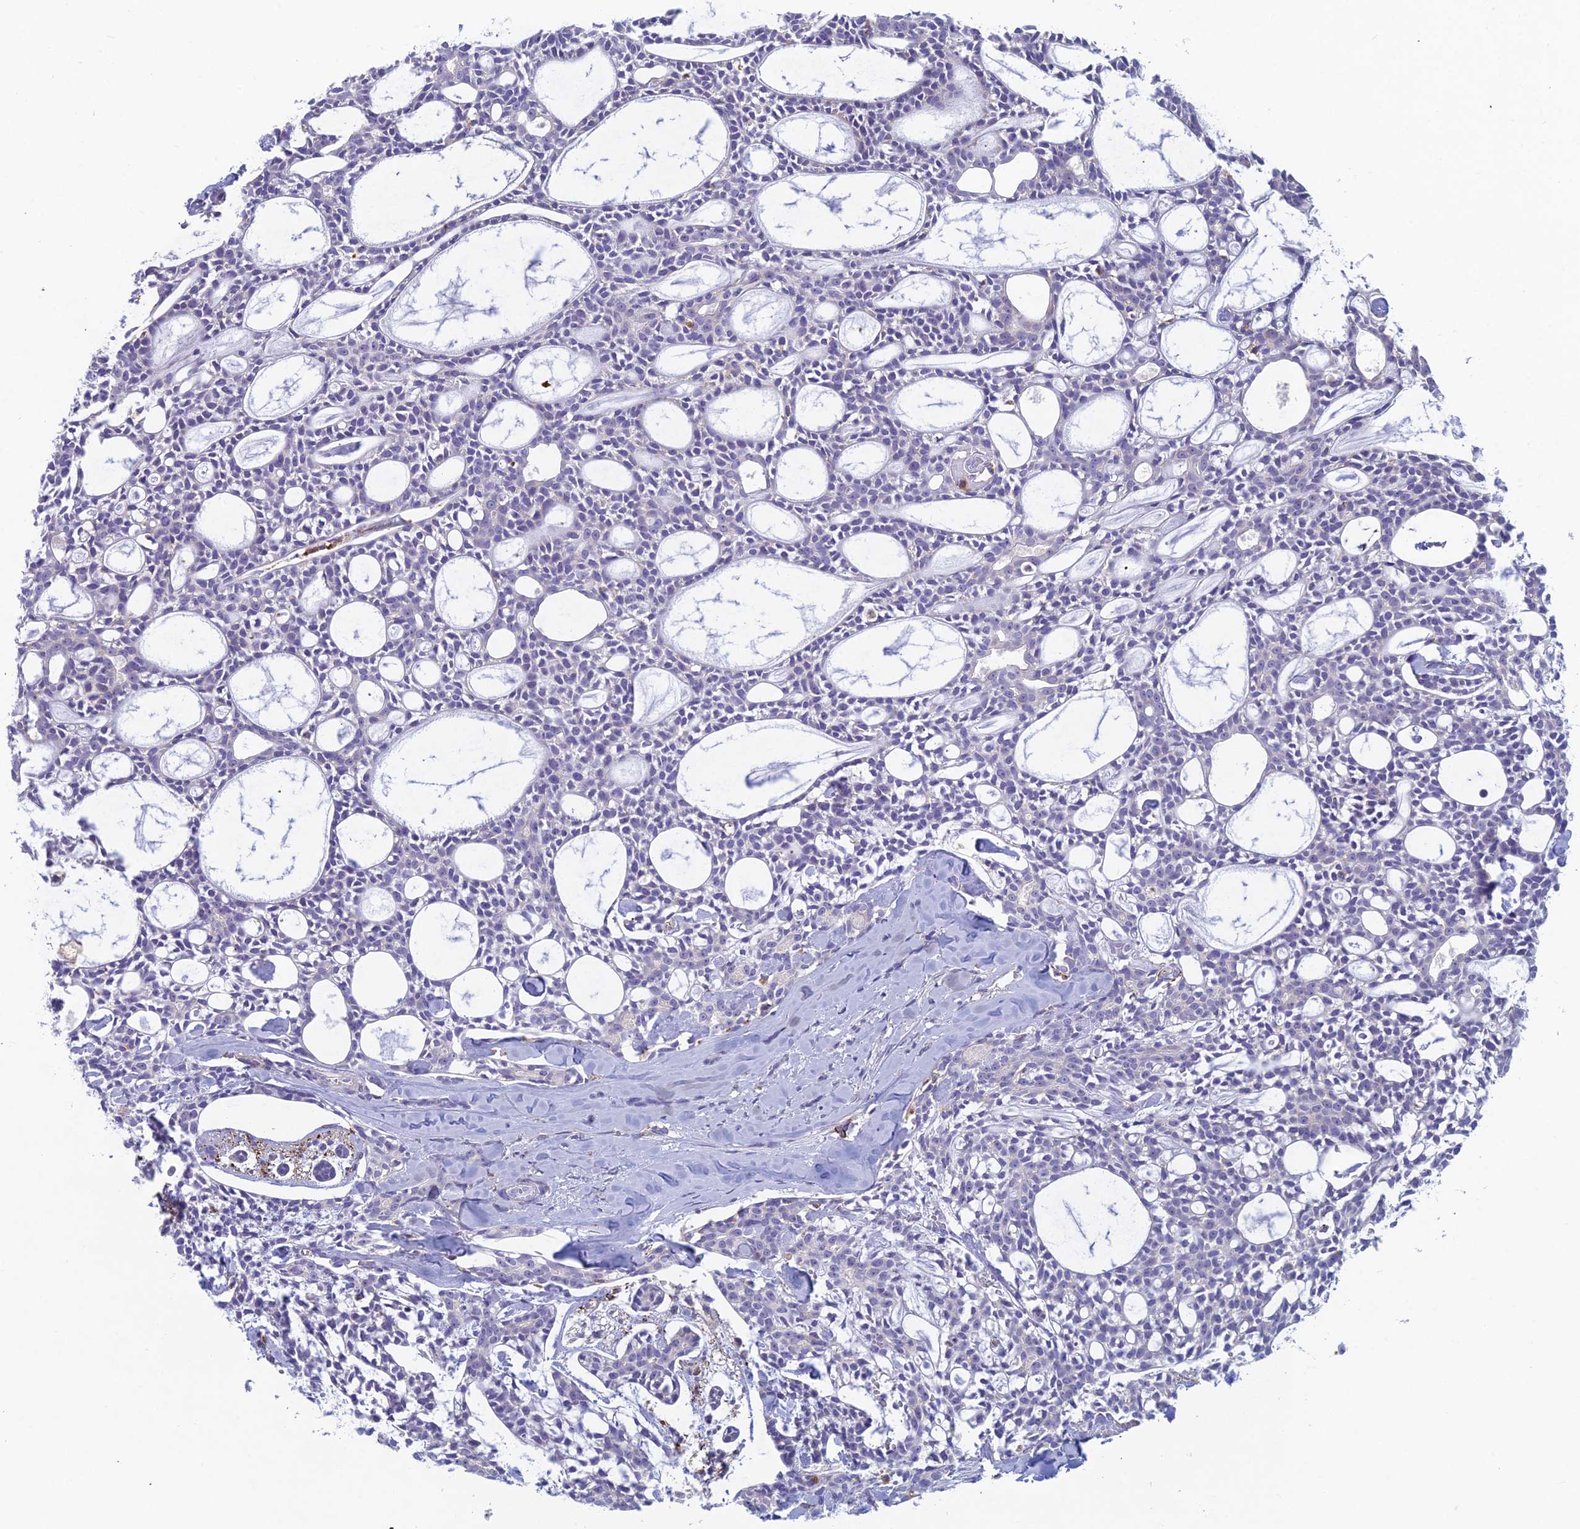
{"staining": {"intensity": "negative", "quantity": "none", "location": "none"}, "tissue": "head and neck cancer", "cell_type": "Tumor cells", "image_type": "cancer", "snomed": [{"axis": "morphology", "description": "Adenocarcinoma, NOS"}, {"axis": "topography", "description": "Salivary gland"}, {"axis": "topography", "description": "Head-Neck"}], "caption": "Head and neck cancer was stained to show a protein in brown. There is no significant expression in tumor cells.", "gene": "FERD3L", "patient": {"sex": "male", "age": 55}}